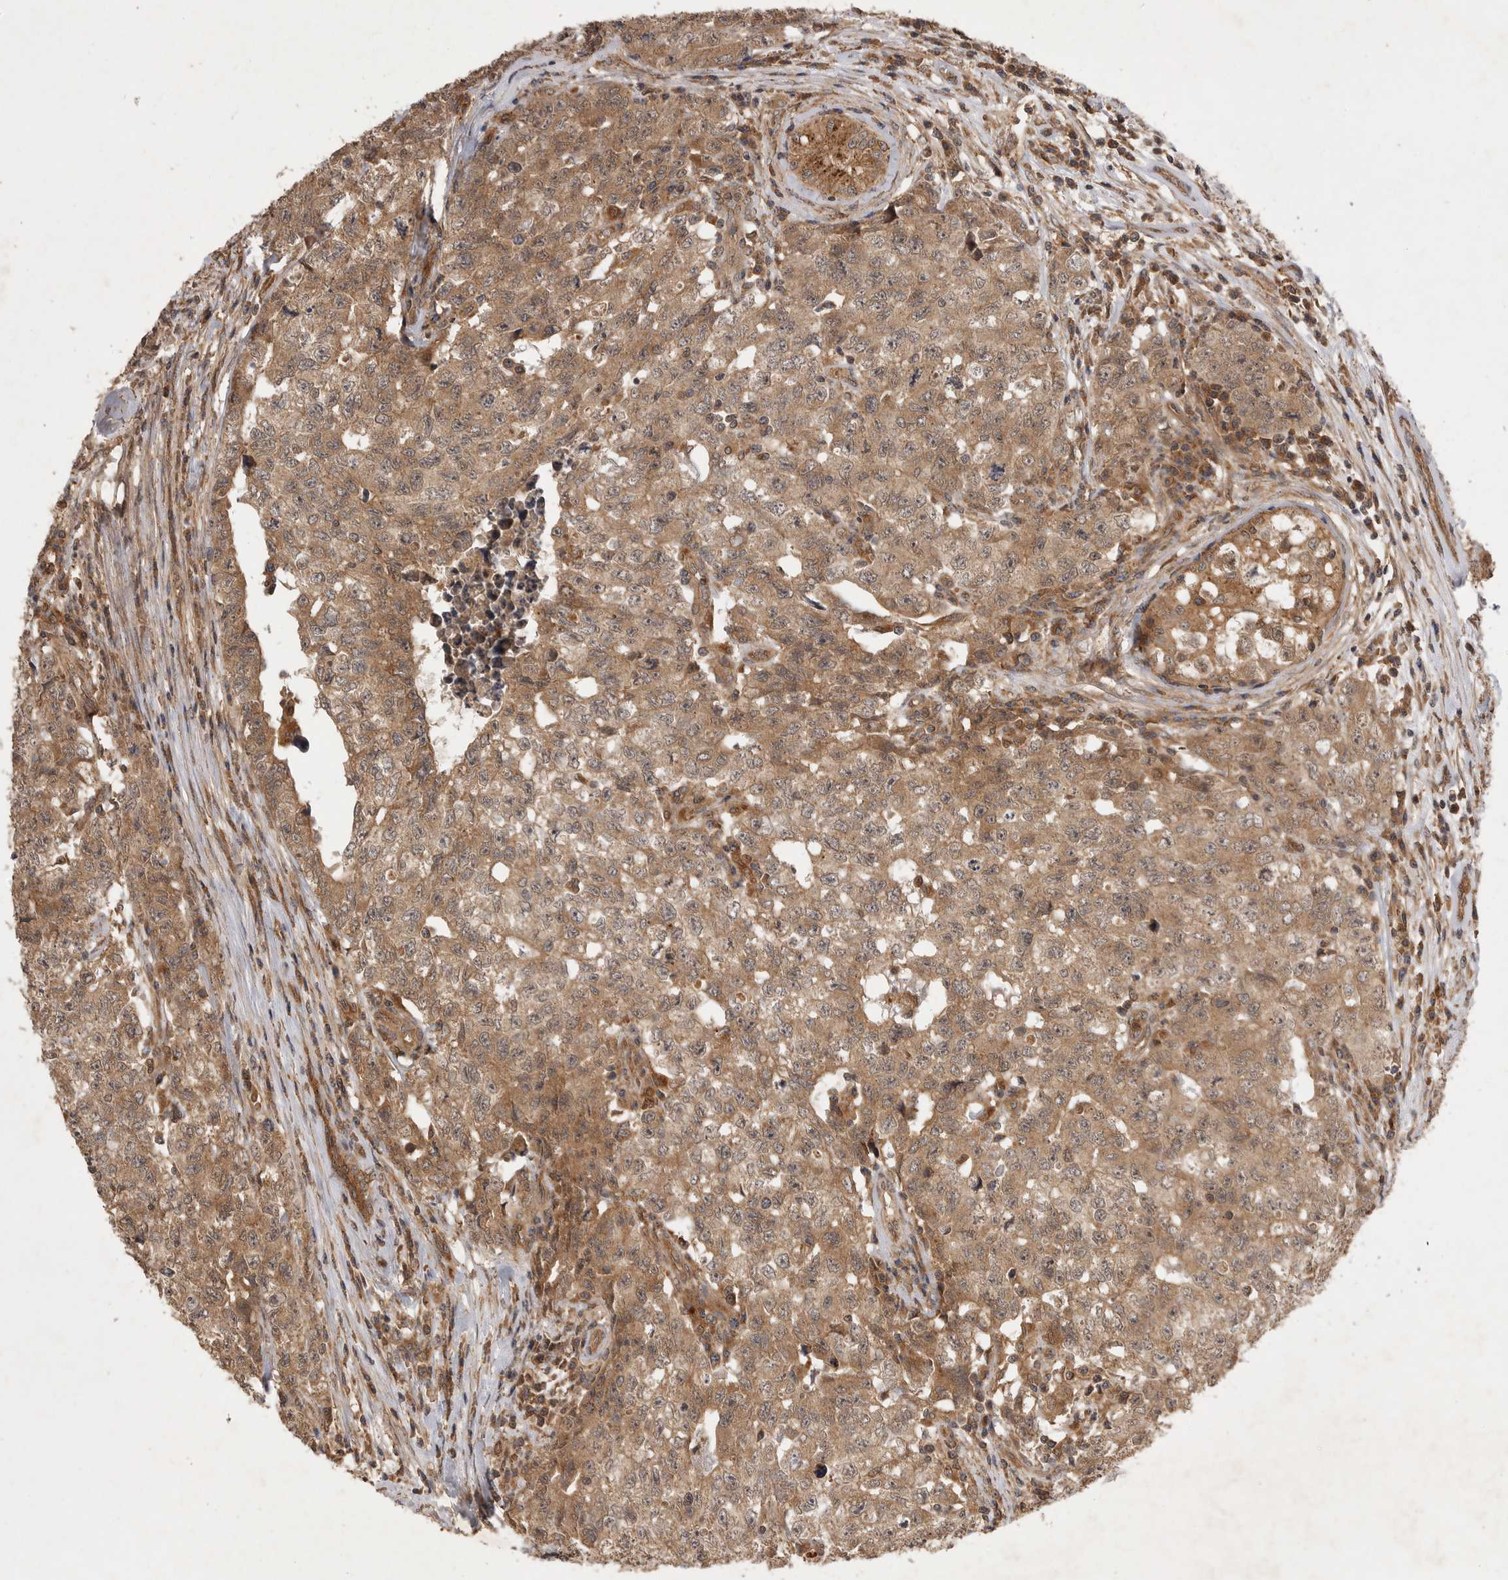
{"staining": {"intensity": "moderate", "quantity": ">75%", "location": "cytoplasmic/membranous"}, "tissue": "testis cancer", "cell_type": "Tumor cells", "image_type": "cancer", "snomed": [{"axis": "morphology", "description": "Carcinoma, Embryonal, NOS"}, {"axis": "topography", "description": "Testis"}], "caption": "This histopathology image shows immunohistochemistry staining of human testis embryonal carcinoma, with medium moderate cytoplasmic/membranous positivity in about >75% of tumor cells.", "gene": "ZNF232", "patient": {"sex": "male", "age": 28}}